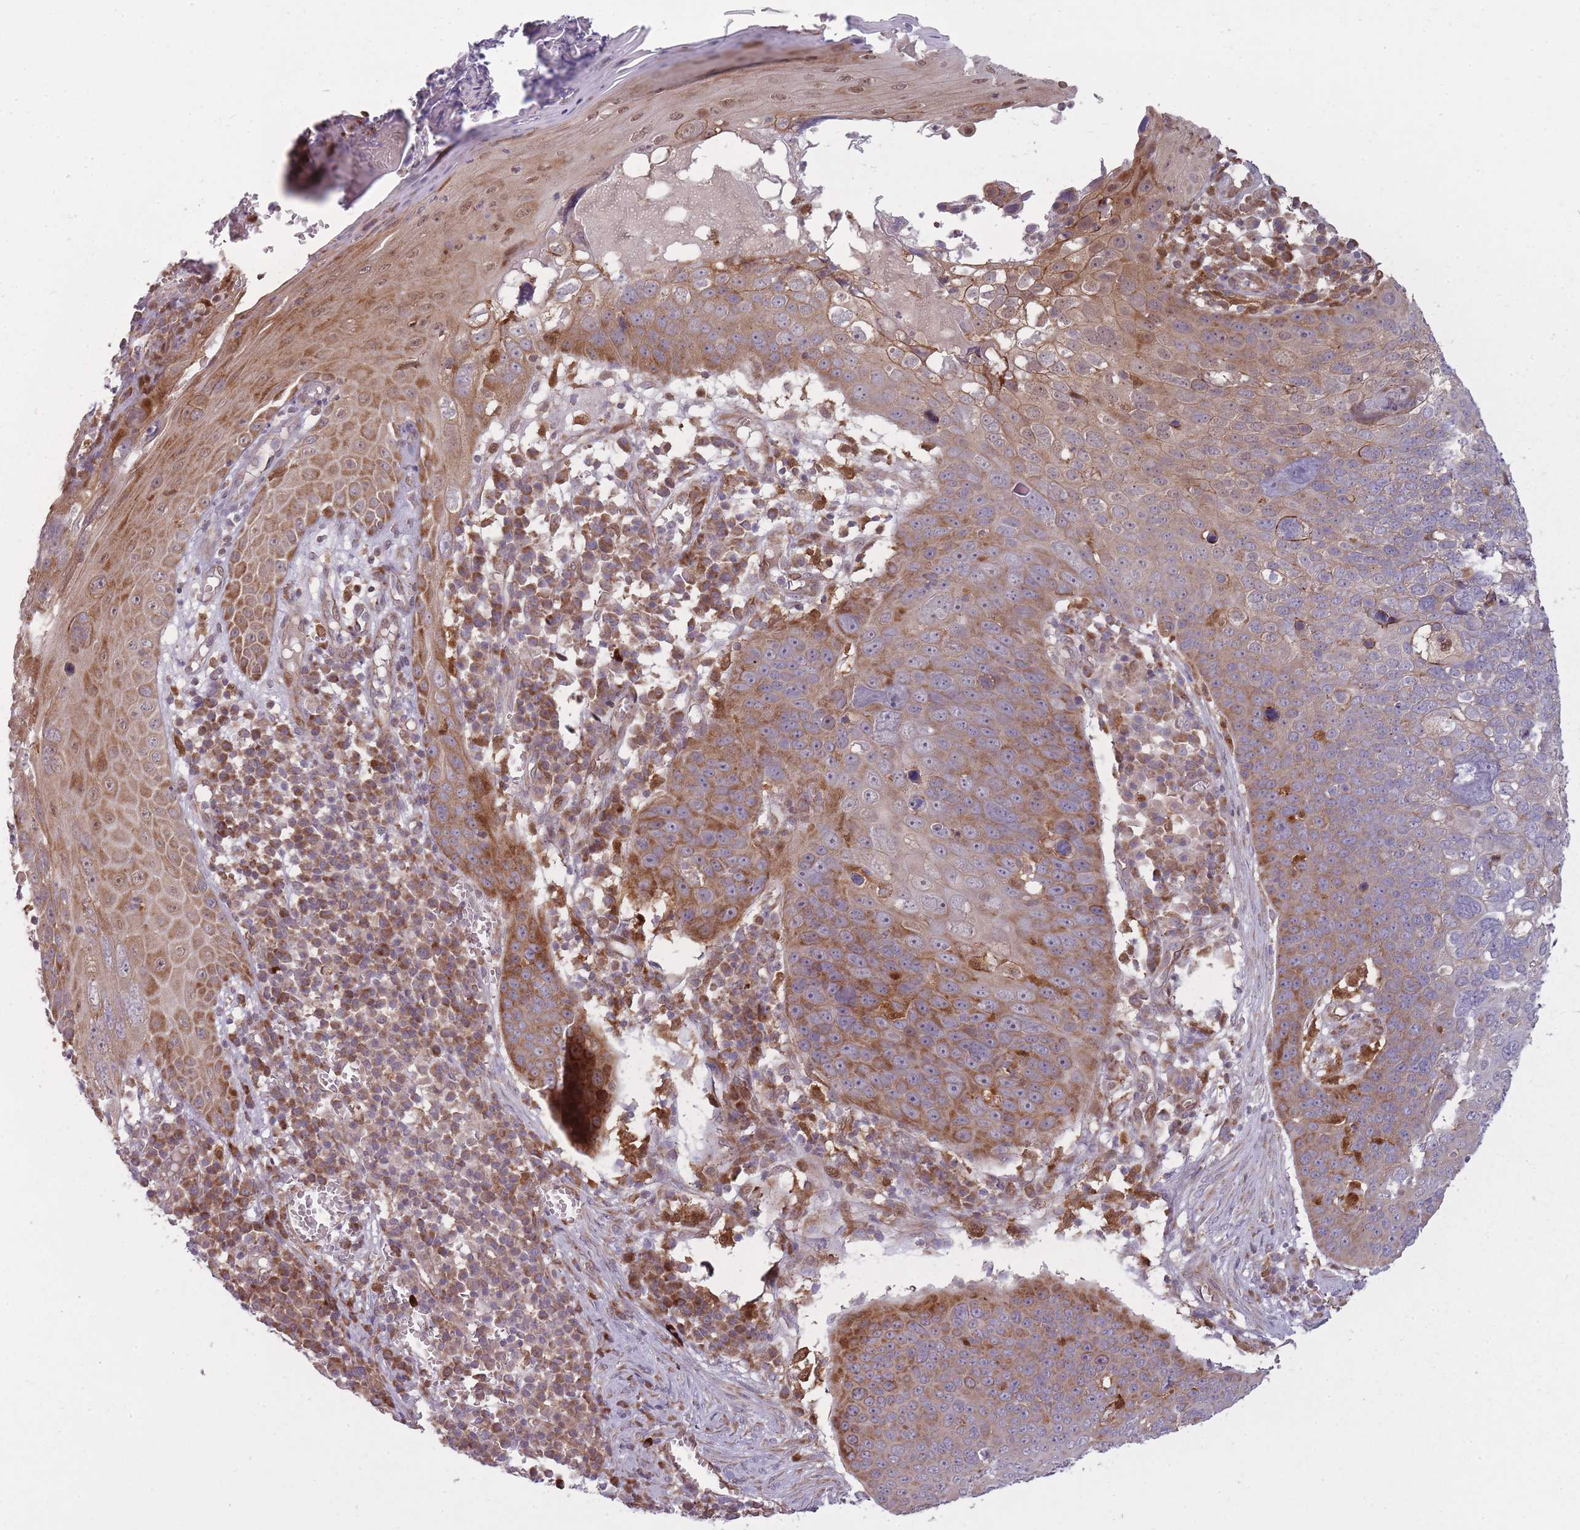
{"staining": {"intensity": "moderate", "quantity": "25%-75%", "location": "cytoplasmic/membranous"}, "tissue": "skin cancer", "cell_type": "Tumor cells", "image_type": "cancer", "snomed": [{"axis": "morphology", "description": "Squamous cell carcinoma, NOS"}, {"axis": "topography", "description": "Skin"}], "caption": "Skin cancer stained with IHC demonstrates moderate cytoplasmic/membranous expression in approximately 25%-75% of tumor cells.", "gene": "LGALS9", "patient": {"sex": "male", "age": 71}}